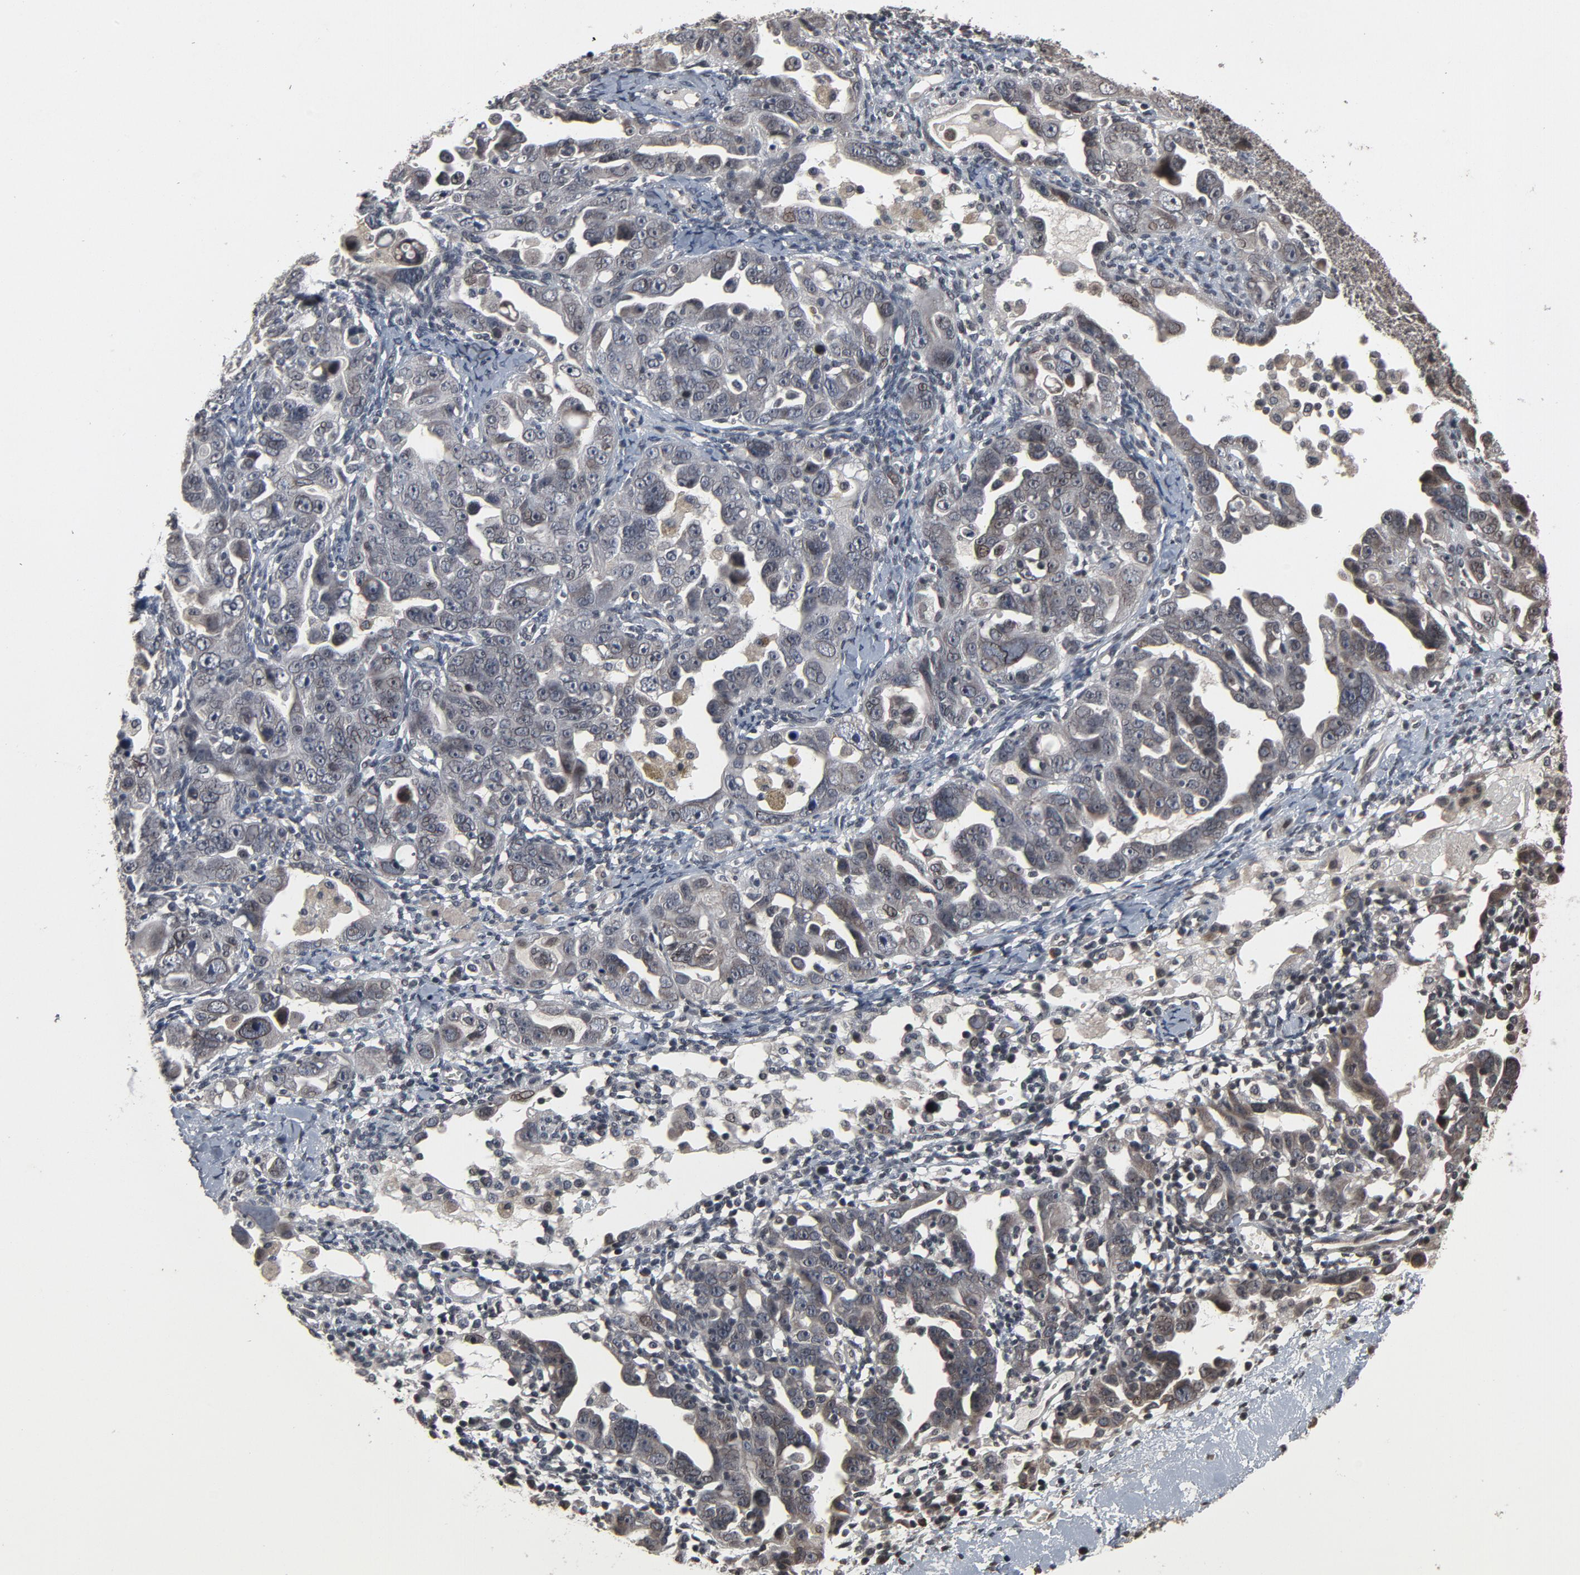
{"staining": {"intensity": "weak", "quantity": "25%-75%", "location": "cytoplasmic/membranous,nuclear"}, "tissue": "ovarian cancer", "cell_type": "Tumor cells", "image_type": "cancer", "snomed": [{"axis": "morphology", "description": "Cystadenocarcinoma, serous, NOS"}, {"axis": "topography", "description": "Ovary"}], "caption": "A photomicrograph of ovarian cancer stained for a protein exhibits weak cytoplasmic/membranous and nuclear brown staining in tumor cells. (Brightfield microscopy of DAB IHC at high magnification).", "gene": "POM121", "patient": {"sex": "female", "age": 66}}